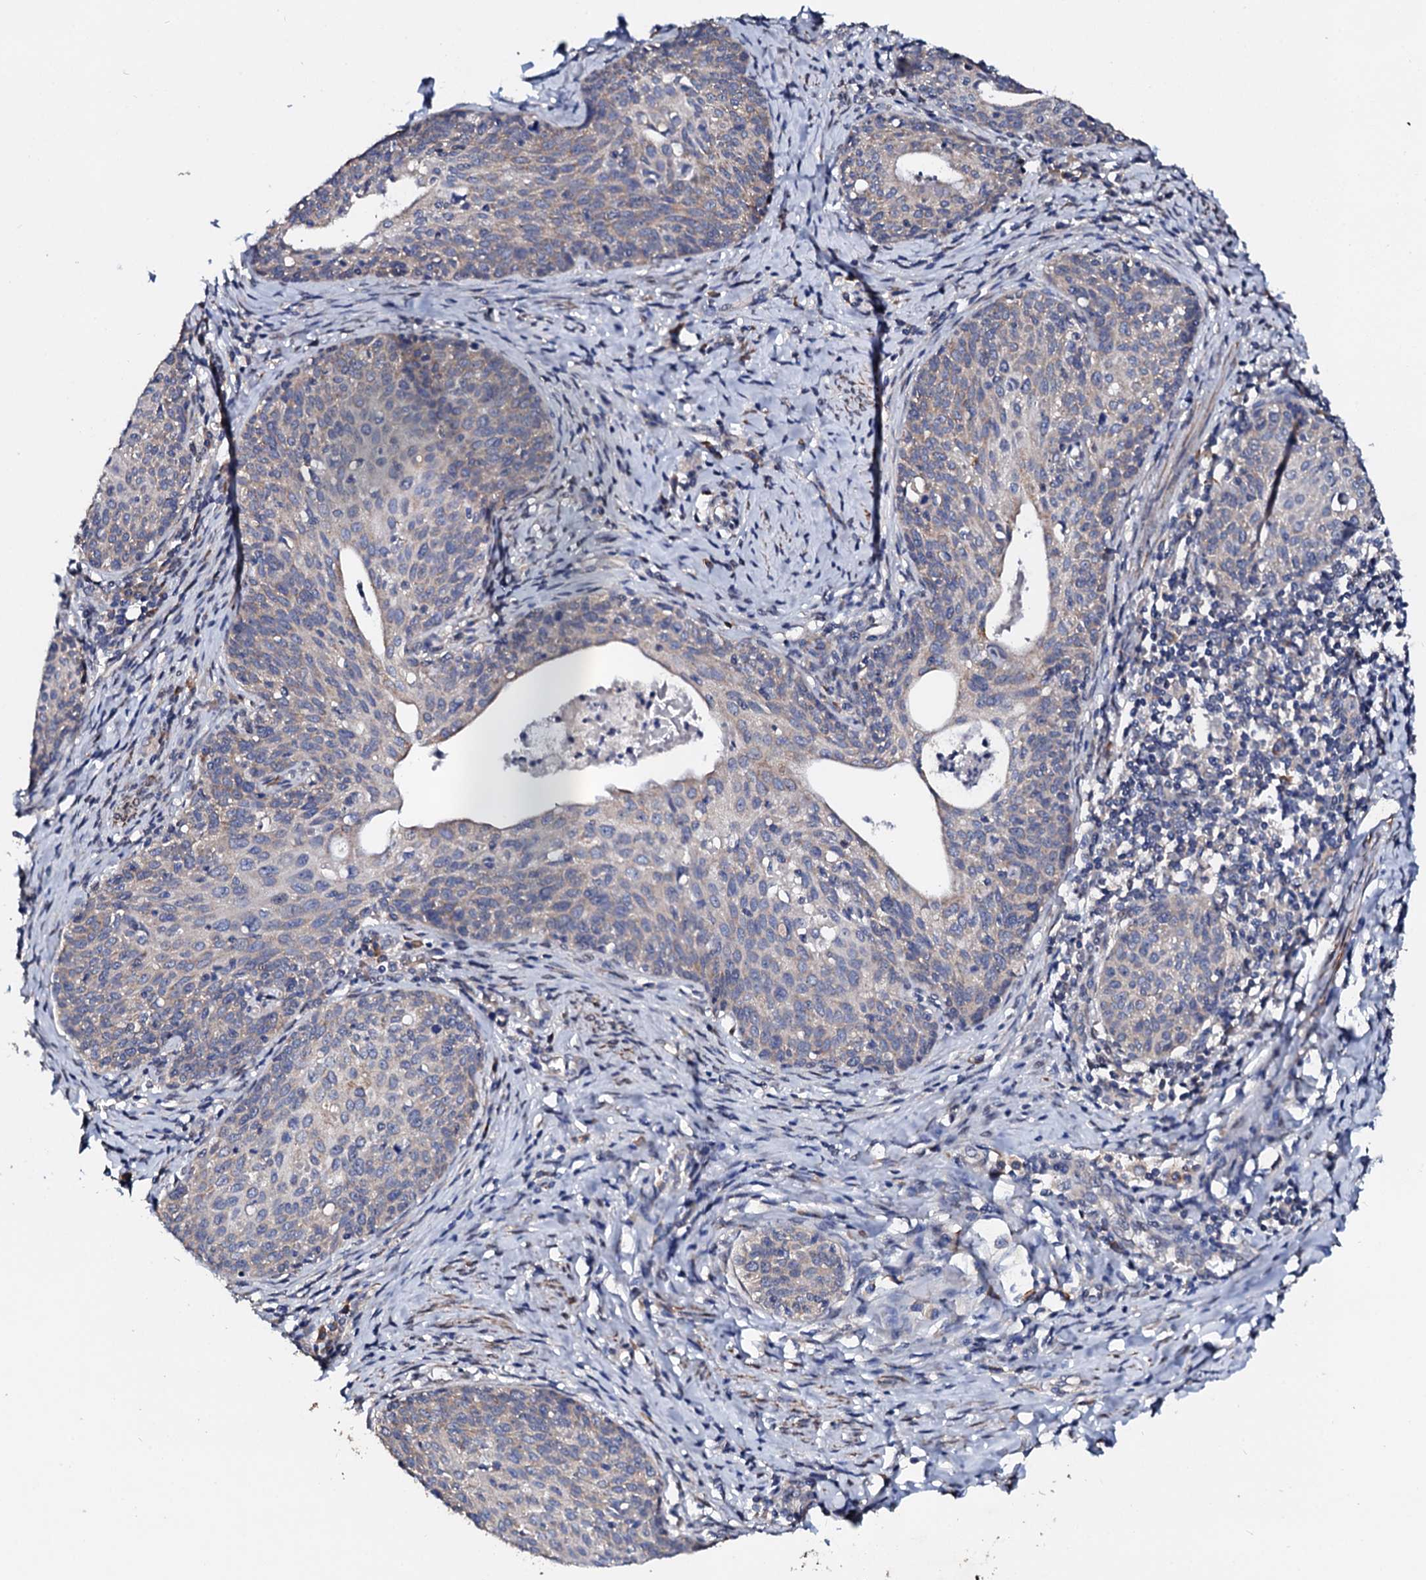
{"staining": {"intensity": "weak", "quantity": "25%-75%", "location": "cytoplasmic/membranous"}, "tissue": "cervical cancer", "cell_type": "Tumor cells", "image_type": "cancer", "snomed": [{"axis": "morphology", "description": "Squamous cell carcinoma, NOS"}, {"axis": "topography", "description": "Cervix"}], "caption": "Immunohistochemistry (DAB (3,3'-diaminobenzidine)) staining of squamous cell carcinoma (cervical) exhibits weak cytoplasmic/membranous protein expression in approximately 25%-75% of tumor cells. (IHC, brightfield microscopy, high magnification).", "gene": "NUP58", "patient": {"sex": "female", "age": 52}}